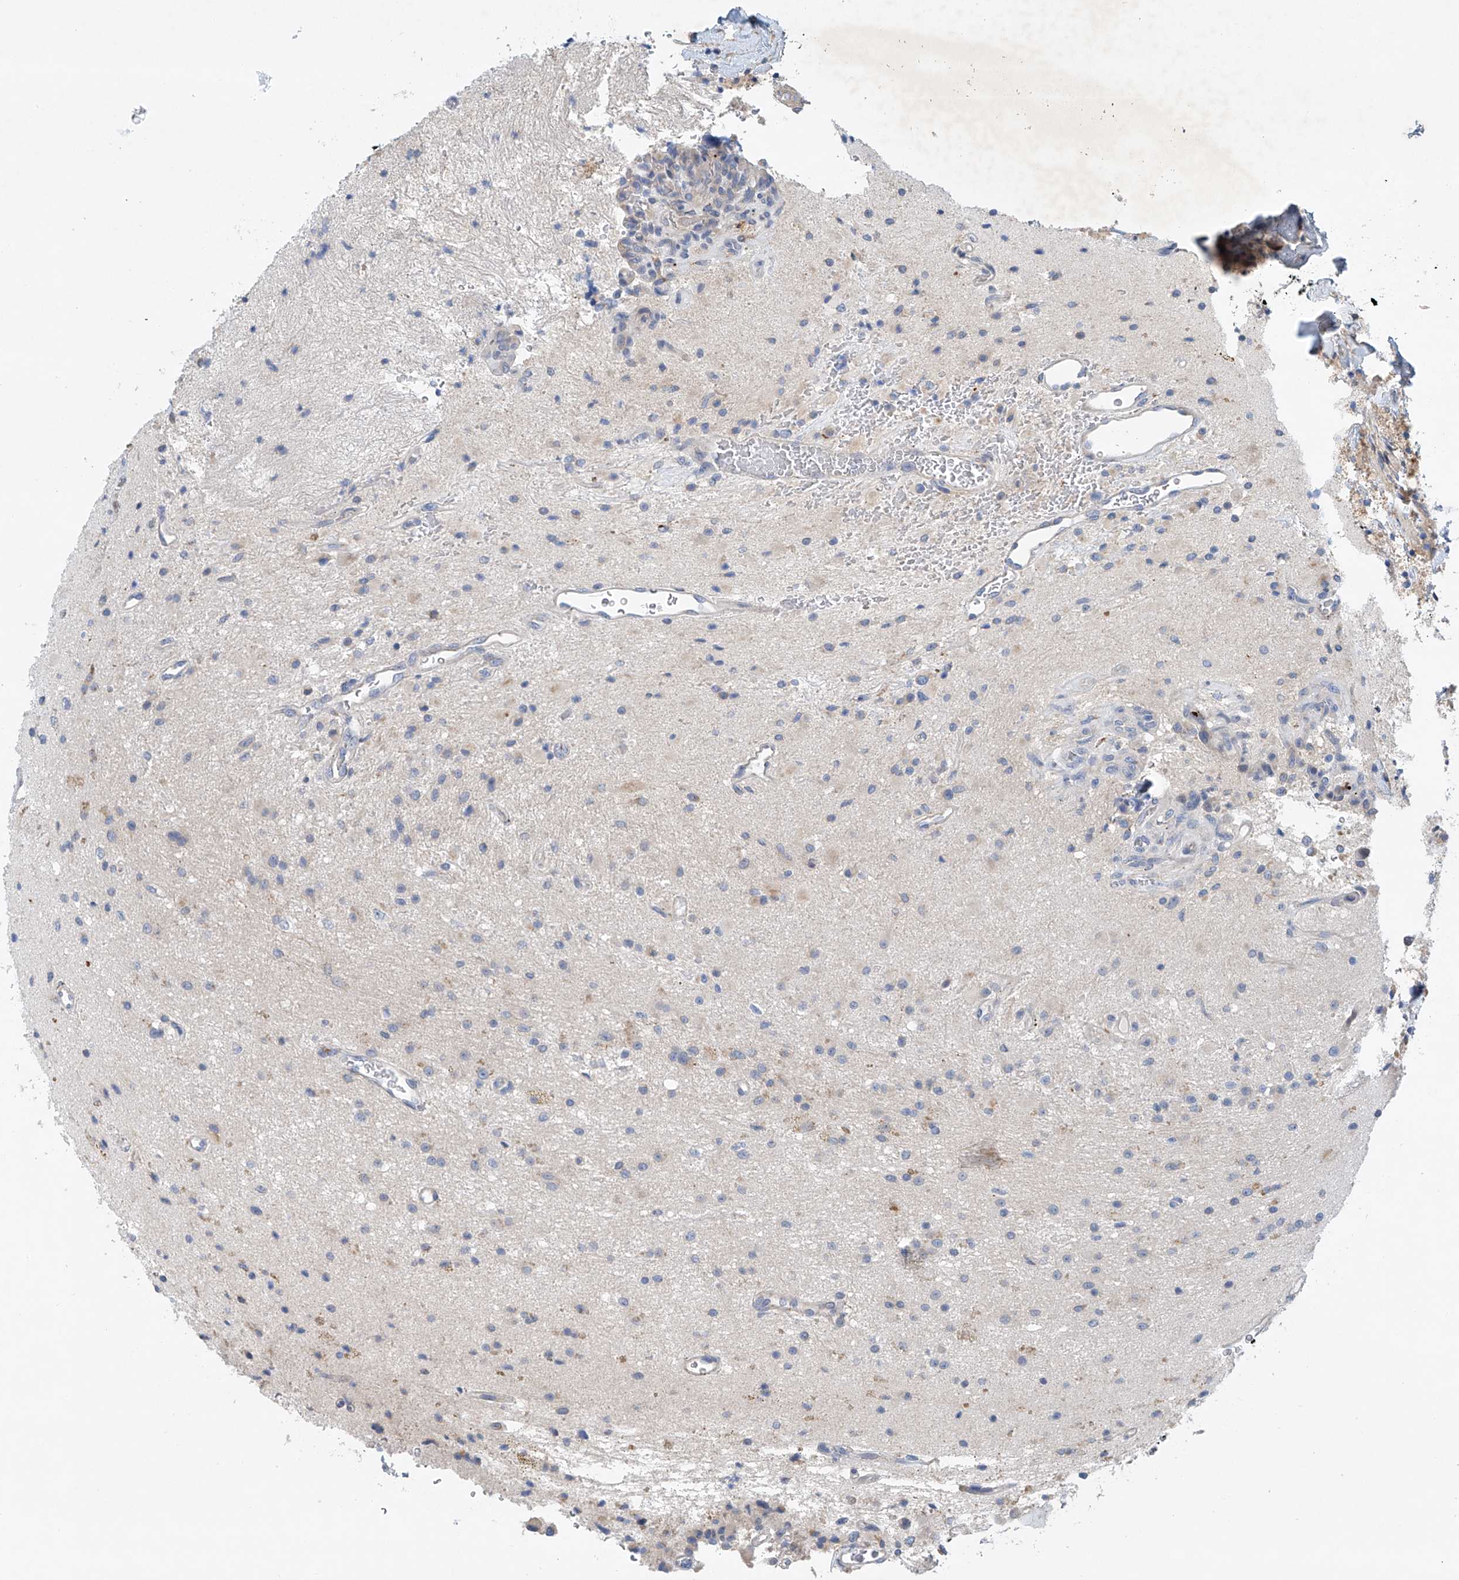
{"staining": {"intensity": "negative", "quantity": "none", "location": "none"}, "tissue": "glioma", "cell_type": "Tumor cells", "image_type": "cancer", "snomed": [{"axis": "morphology", "description": "Glioma, malignant, High grade"}, {"axis": "topography", "description": "Brain"}], "caption": "Tumor cells show no significant staining in malignant high-grade glioma.", "gene": "CEP85L", "patient": {"sex": "male", "age": 34}}